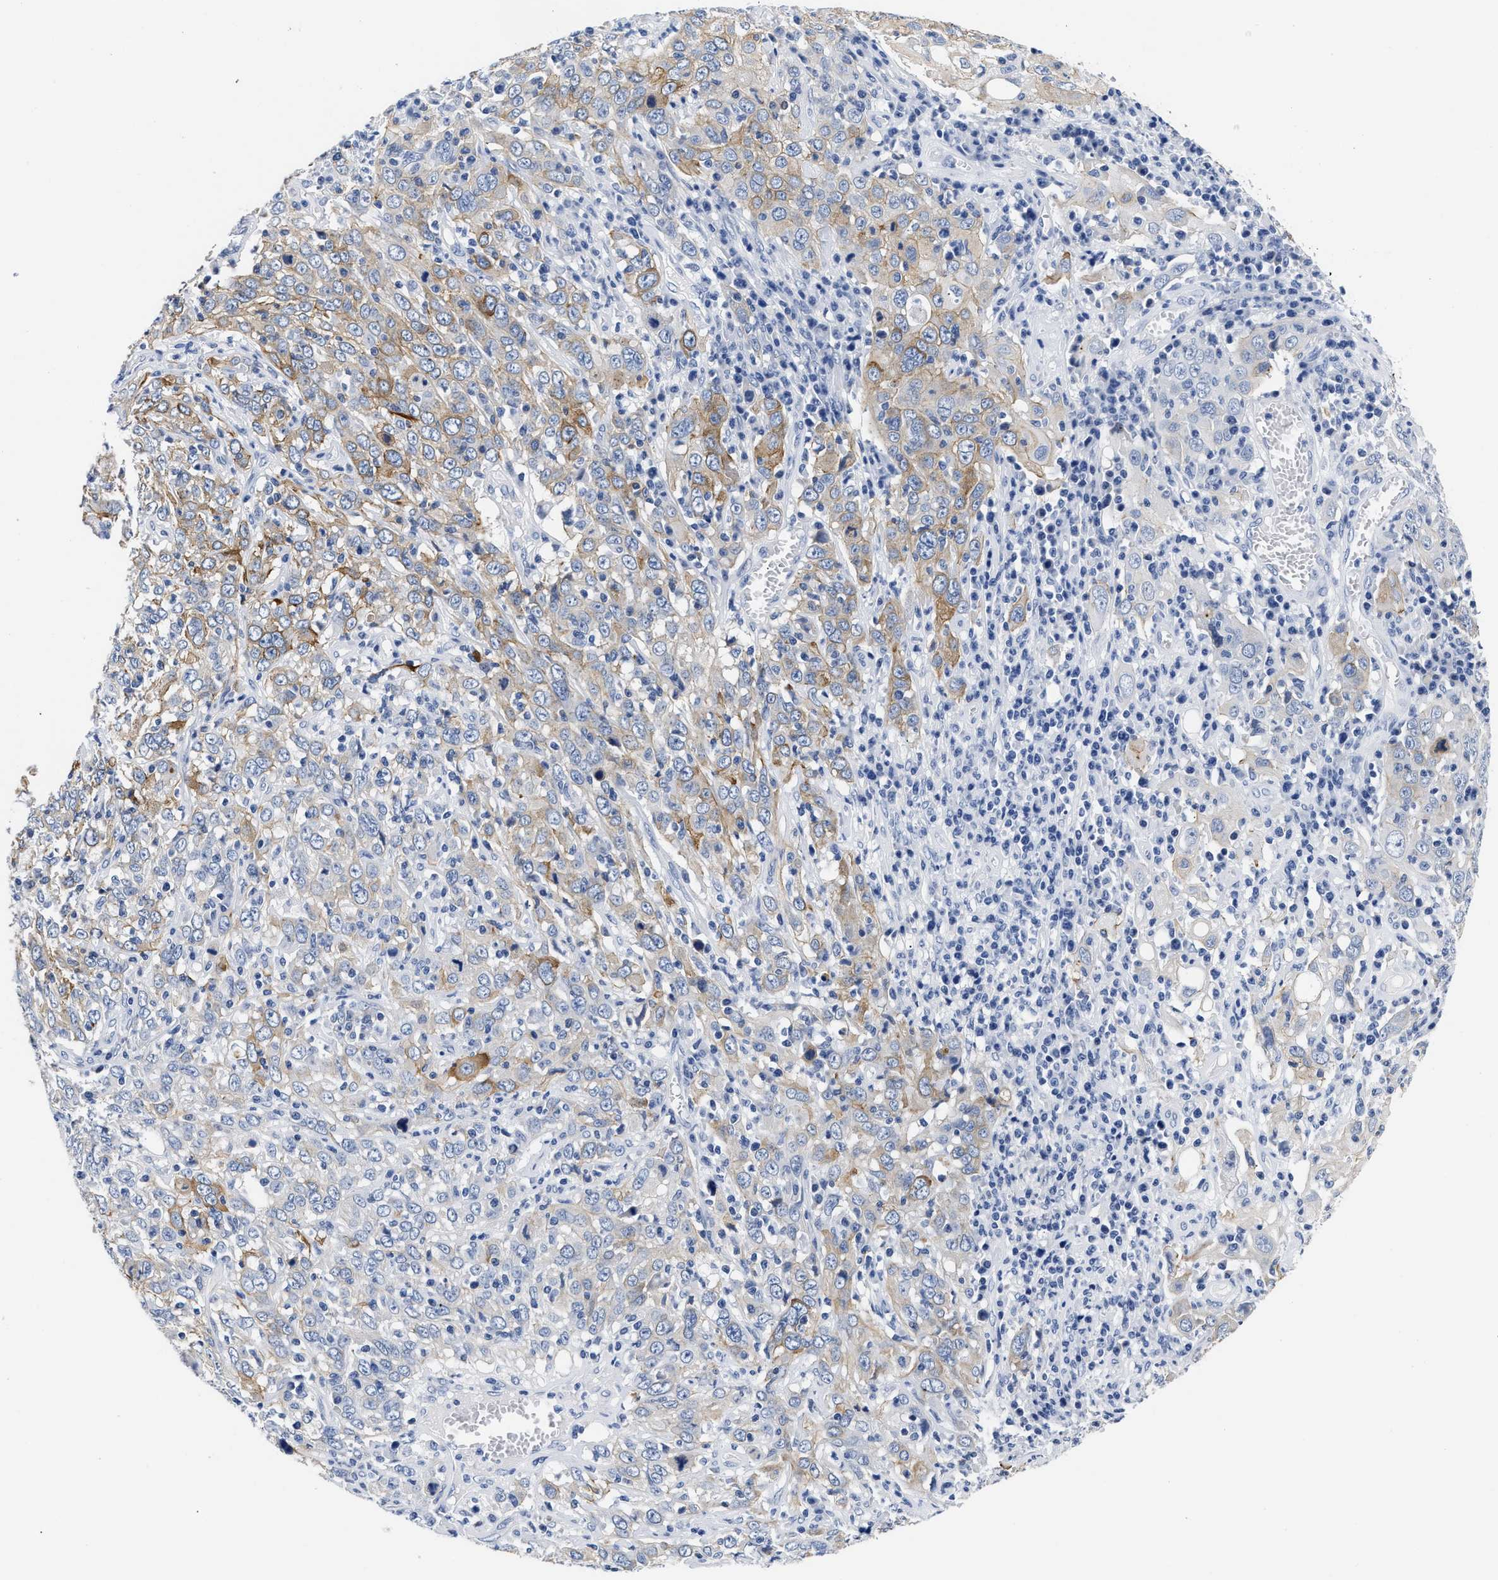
{"staining": {"intensity": "moderate", "quantity": "25%-75%", "location": "cytoplasmic/membranous"}, "tissue": "cervical cancer", "cell_type": "Tumor cells", "image_type": "cancer", "snomed": [{"axis": "morphology", "description": "Squamous cell carcinoma, NOS"}, {"axis": "topography", "description": "Cervix"}], "caption": "Cervical cancer (squamous cell carcinoma) stained with immunohistochemistry (IHC) reveals moderate cytoplasmic/membranous staining in approximately 25%-75% of tumor cells.", "gene": "TRIM29", "patient": {"sex": "female", "age": 46}}